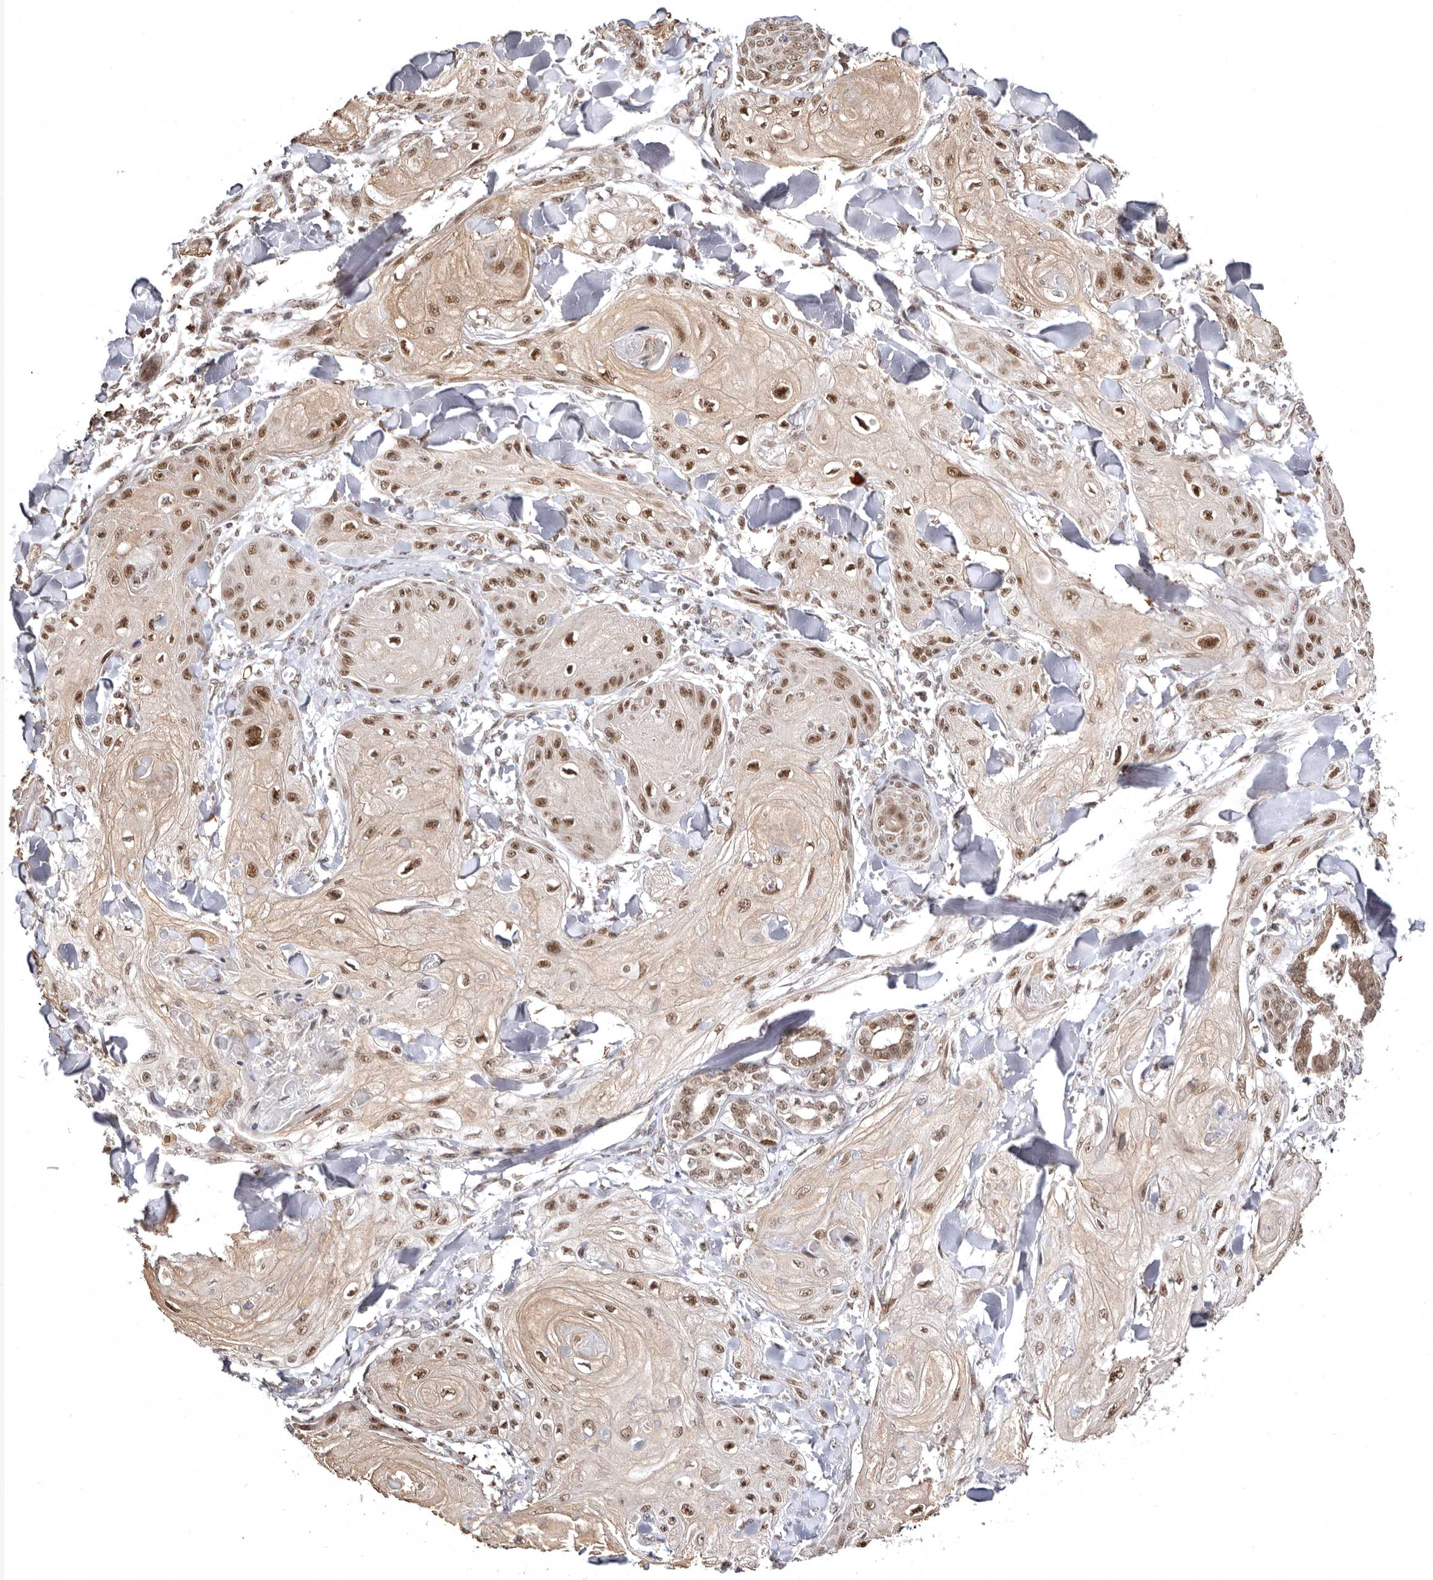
{"staining": {"intensity": "moderate", "quantity": ">75%", "location": "nuclear"}, "tissue": "skin cancer", "cell_type": "Tumor cells", "image_type": "cancer", "snomed": [{"axis": "morphology", "description": "Squamous cell carcinoma, NOS"}, {"axis": "topography", "description": "Skin"}], "caption": "This is a micrograph of IHC staining of skin squamous cell carcinoma, which shows moderate expression in the nuclear of tumor cells.", "gene": "MED8", "patient": {"sex": "male", "age": 74}}